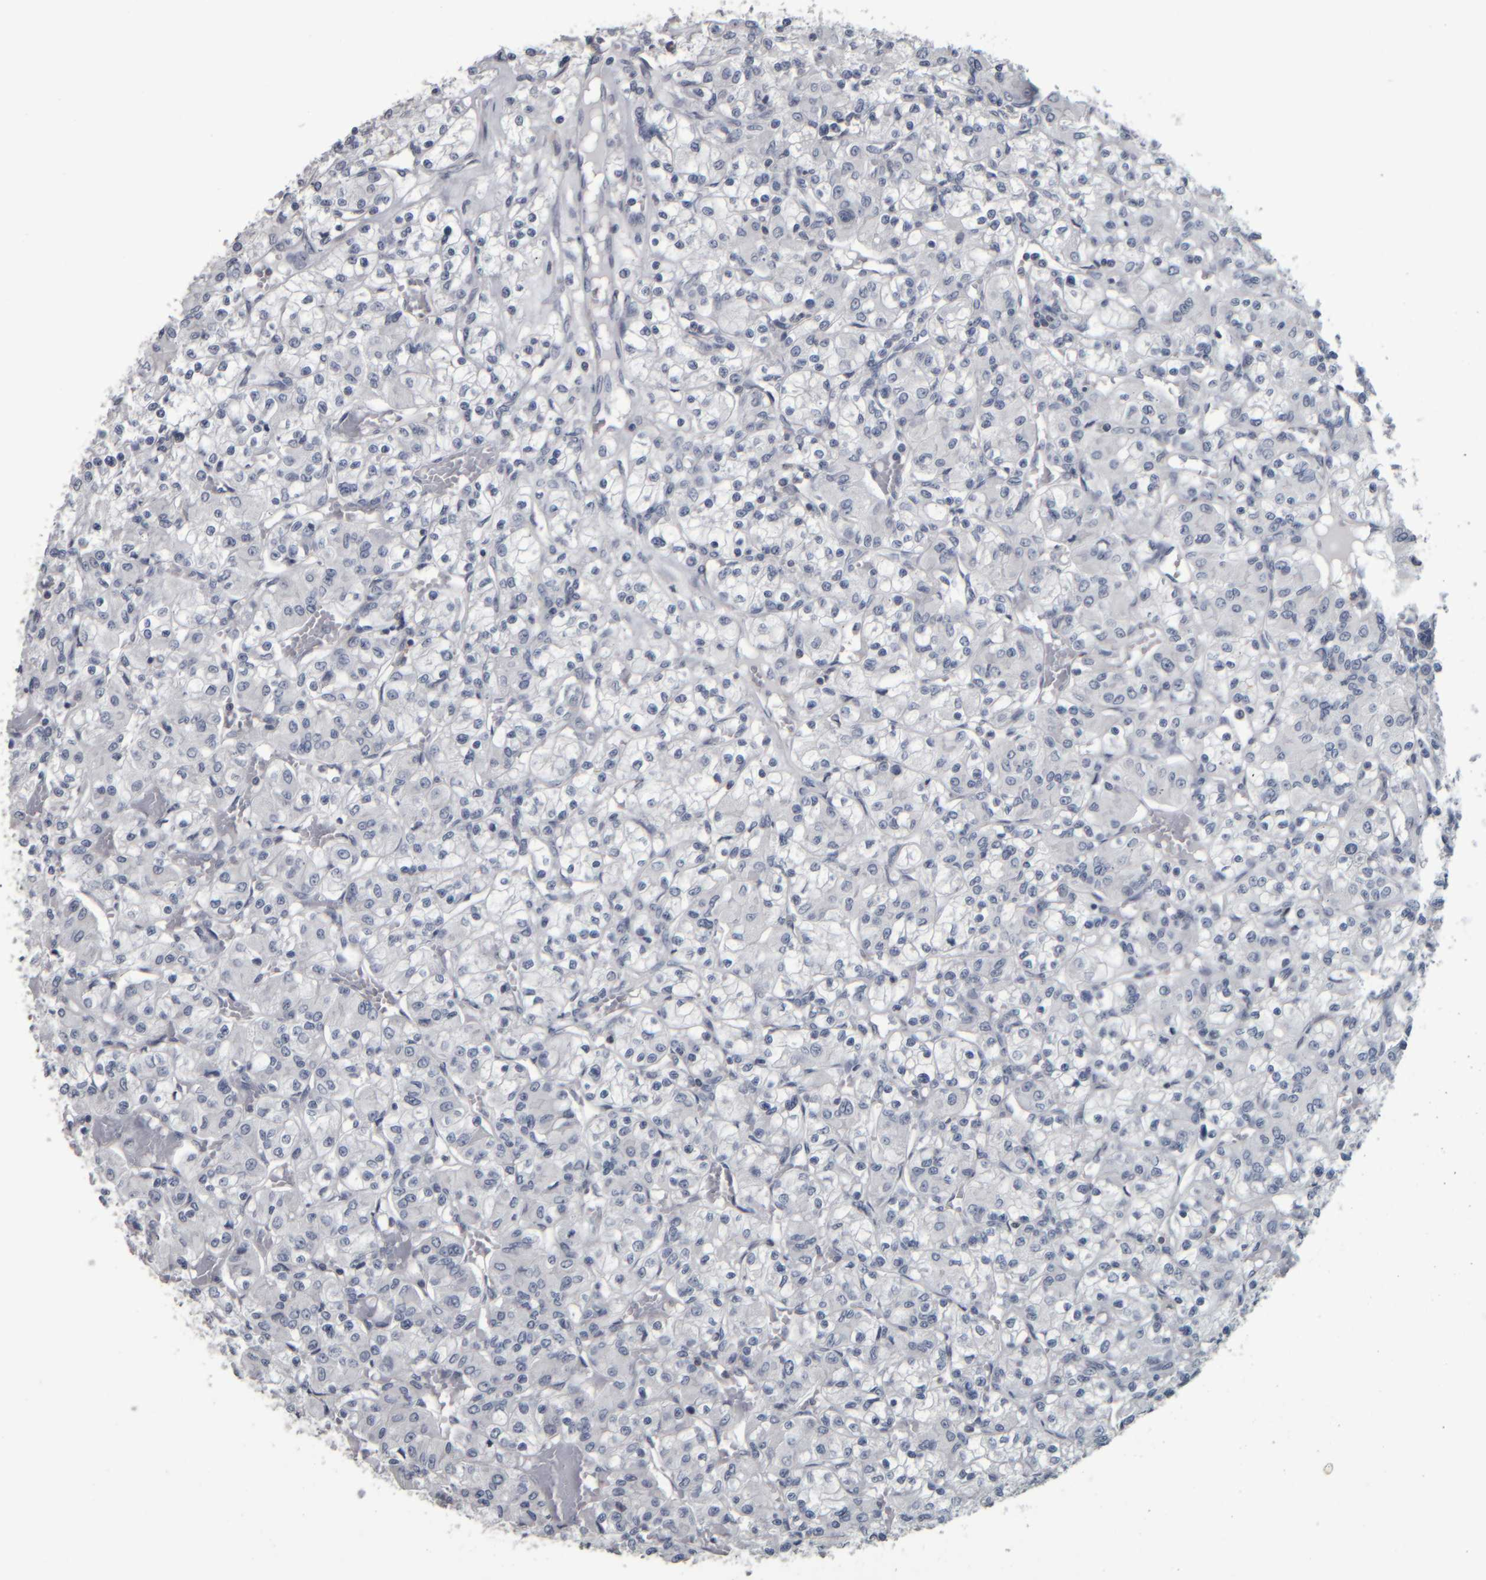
{"staining": {"intensity": "negative", "quantity": "none", "location": "none"}, "tissue": "renal cancer", "cell_type": "Tumor cells", "image_type": "cancer", "snomed": [{"axis": "morphology", "description": "Adenocarcinoma, NOS"}, {"axis": "topography", "description": "Kidney"}], "caption": "Immunohistochemistry (IHC) photomicrograph of adenocarcinoma (renal) stained for a protein (brown), which demonstrates no positivity in tumor cells. (DAB IHC with hematoxylin counter stain).", "gene": "CAVIN4", "patient": {"sex": "female", "age": 59}}